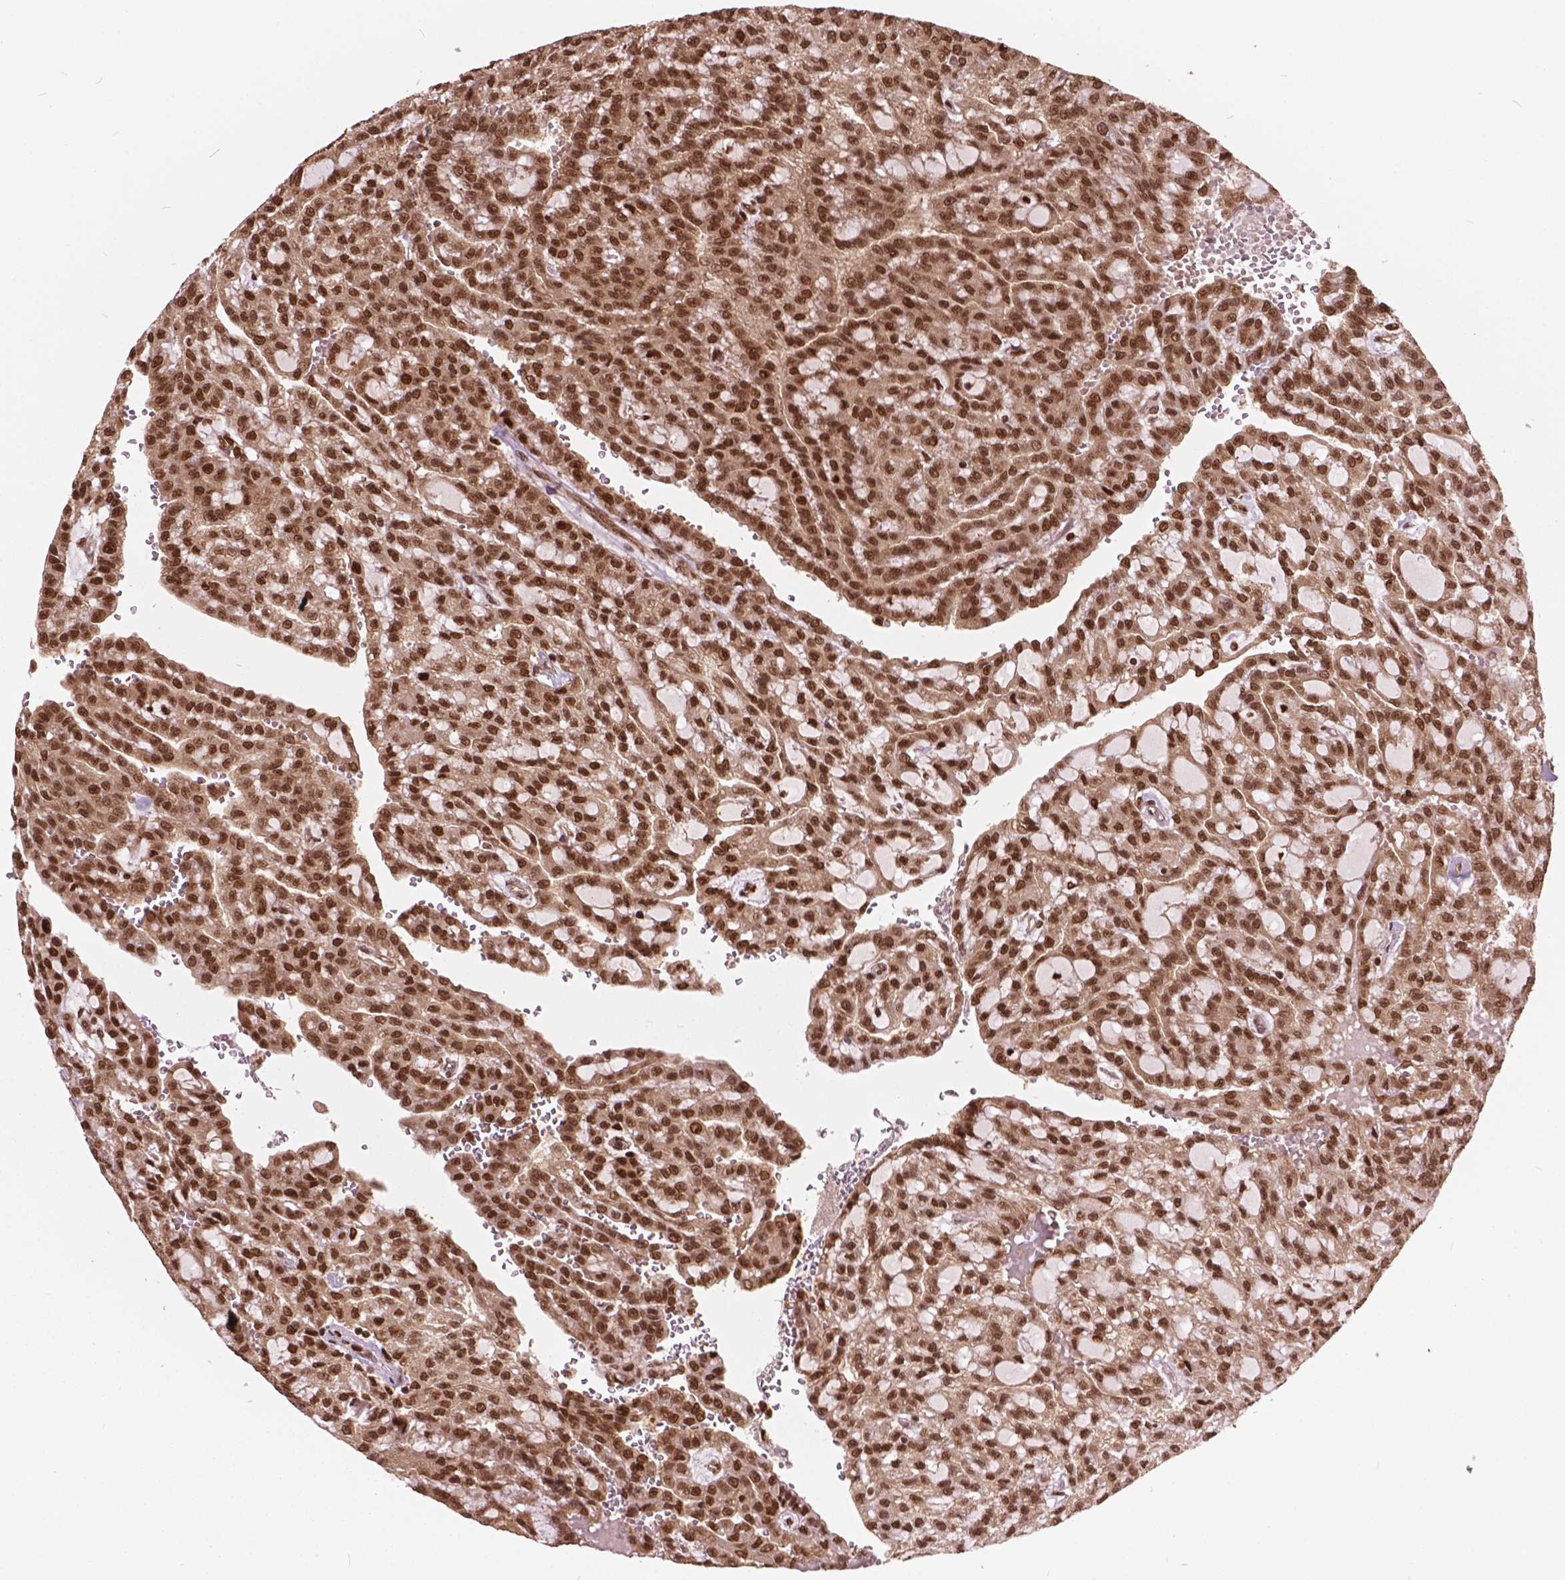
{"staining": {"intensity": "moderate", "quantity": ">75%", "location": "nuclear"}, "tissue": "renal cancer", "cell_type": "Tumor cells", "image_type": "cancer", "snomed": [{"axis": "morphology", "description": "Adenocarcinoma, NOS"}, {"axis": "topography", "description": "Kidney"}], "caption": "The photomicrograph reveals immunohistochemical staining of renal adenocarcinoma. There is moderate nuclear positivity is identified in approximately >75% of tumor cells.", "gene": "ANP32B", "patient": {"sex": "male", "age": 63}}